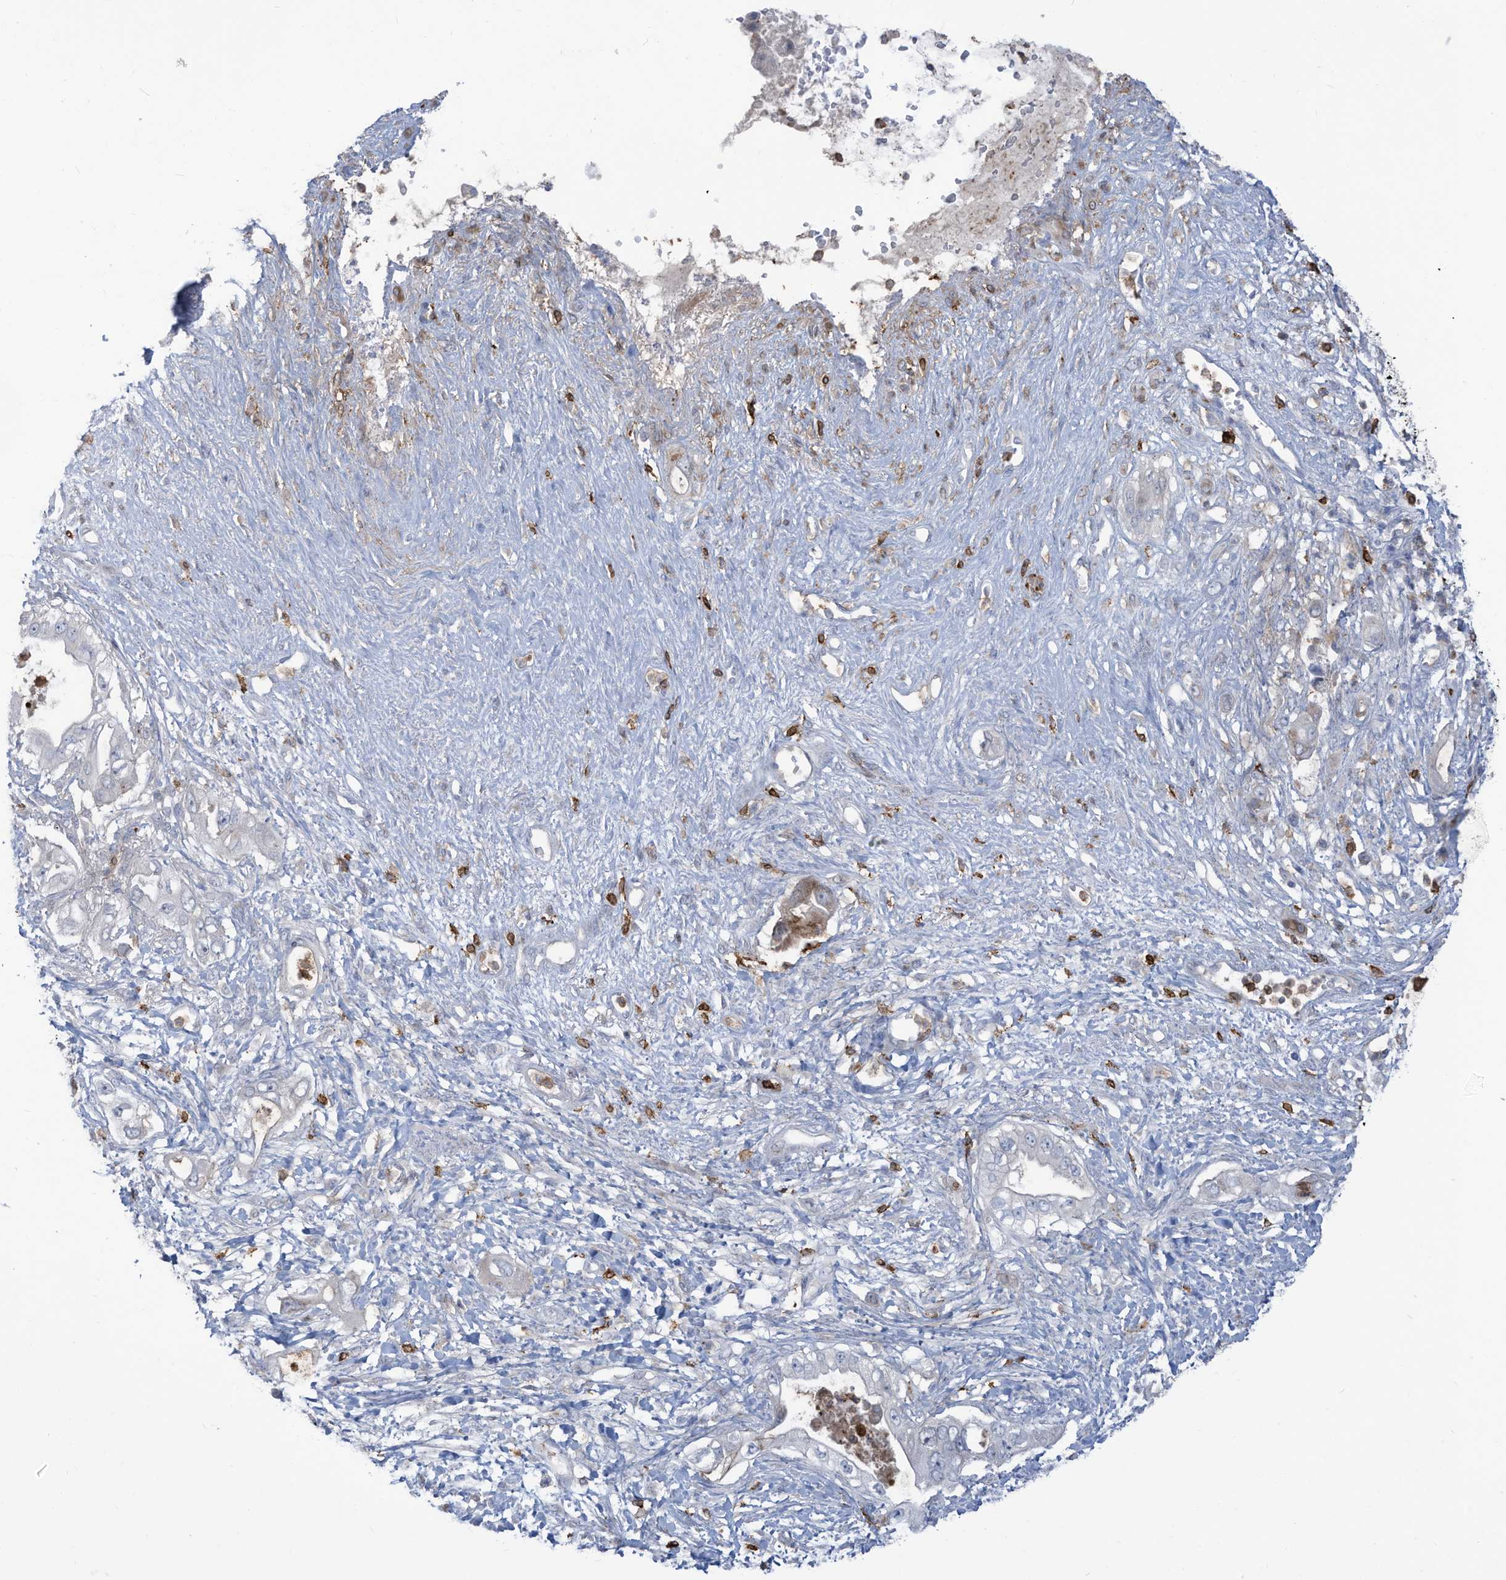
{"staining": {"intensity": "negative", "quantity": "none", "location": "none"}, "tissue": "pancreatic cancer", "cell_type": "Tumor cells", "image_type": "cancer", "snomed": [{"axis": "morphology", "description": "Inflammation, NOS"}, {"axis": "morphology", "description": "Adenocarcinoma, NOS"}, {"axis": "topography", "description": "Pancreas"}], "caption": "Immunohistochemical staining of human pancreatic cancer shows no significant expression in tumor cells.", "gene": "NOTO", "patient": {"sex": "female", "age": 56}}